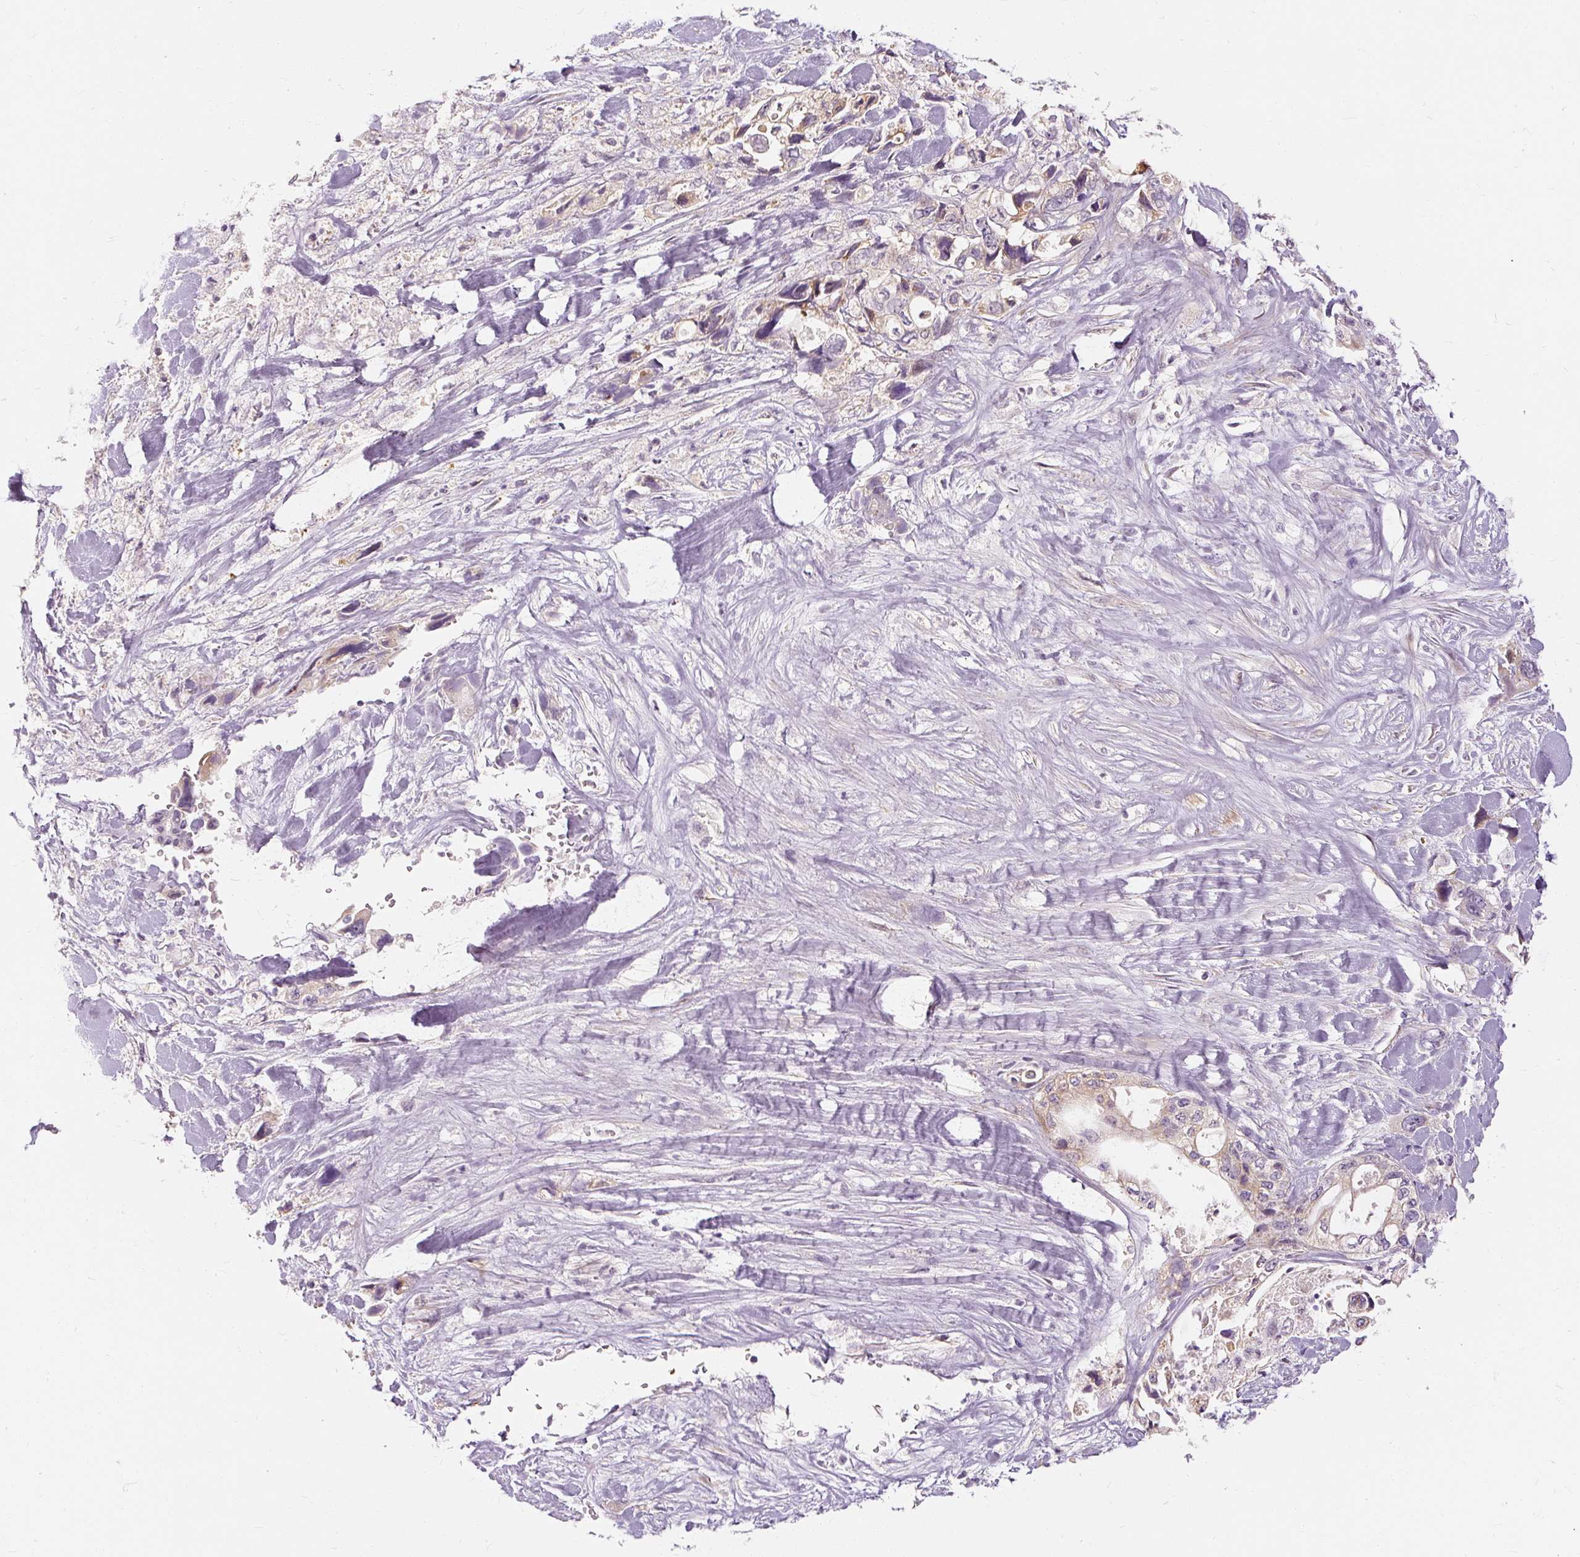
{"staining": {"intensity": "weak", "quantity": "<25%", "location": "cytoplasmic/membranous"}, "tissue": "pancreatic cancer", "cell_type": "Tumor cells", "image_type": "cancer", "snomed": [{"axis": "morphology", "description": "Adenocarcinoma, NOS"}, {"axis": "topography", "description": "Pancreas"}], "caption": "Immunohistochemistry photomicrograph of neoplastic tissue: human pancreatic cancer (adenocarcinoma) stained with DAB demonstrates no significant protein expression in tumor cells.", "gene": "CAPN3", "patient": {"sex": "male", "age": 46}}